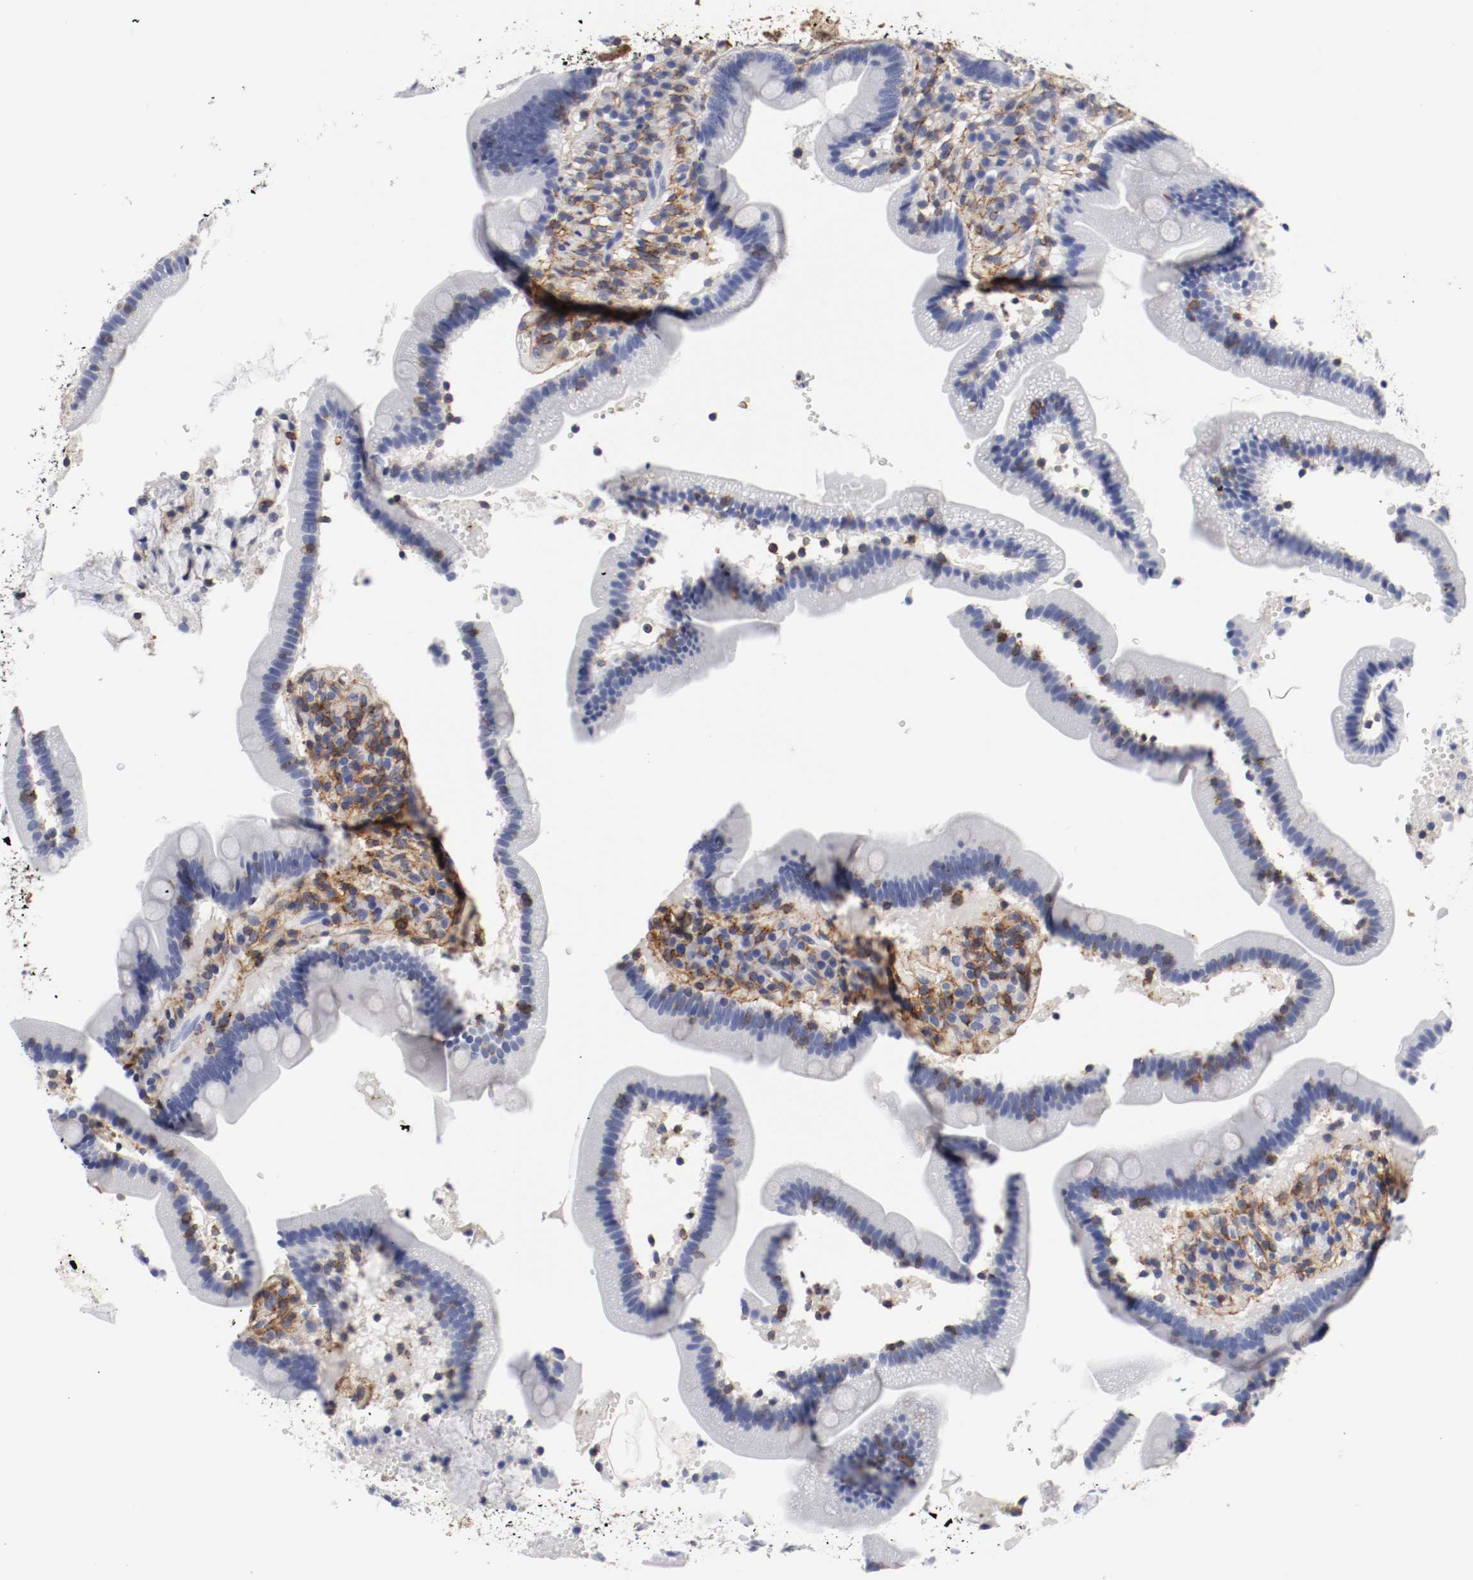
{"staining": {"intensity": "negative", "quantity": "none", "location": "none"}, "tissue": "duodenum", "cell_type": "Glandular cells", "image_type": "normal", "snomed": [{"axis": "morphology", "description": "Normal tissue, NOS"}, {"axis": "topography", "description": "Duodenum"}], "caption": "High magnification brightfield microscopy of normal duodenum stained with DAB (brown) and counterstained with hematoxylin (blue): glandular cells show no significant expression. The staining was performed using DAB (3,3'-diaminobenzidine) to visualize the protein expression in brown, while the nuclei were stained in blue with hematoxylin (Magnification: 20x).", "gene": "IFITM1", "patient": {"sex": "male", "age": 66}}